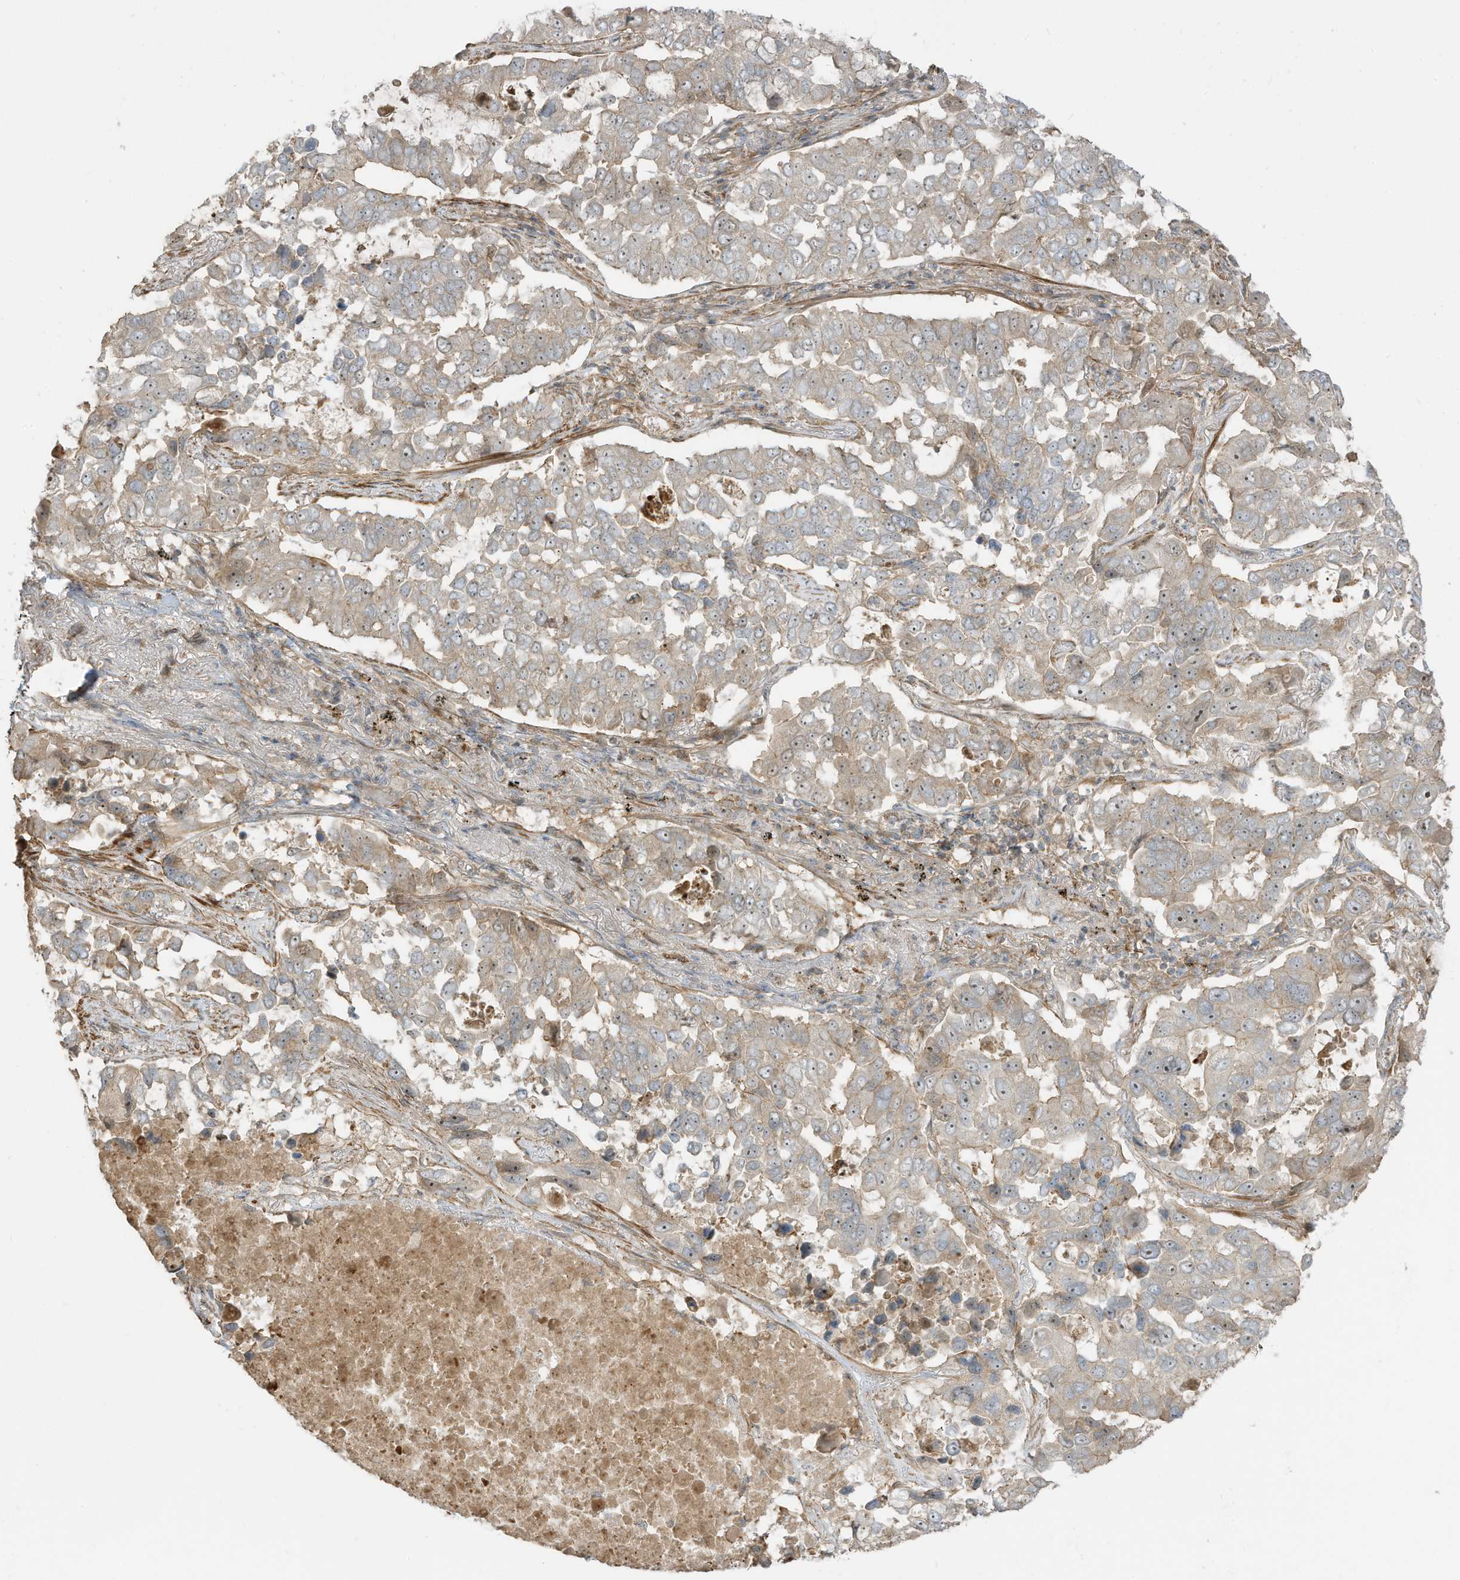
{"staining": {"intensity": "weak", "quantity": "<25%", "location": "cytoplasmic/membranous"}, "tissue": "lung cancer", "cell_type": "Tumor cells", "image_type": "cancer", "snomed": [{"axis": "morphology", "description": "Adenocarcinoma, NOS"}, {"axis": "topography", "description": "Lung"}], "caption": "IHC histopathology image of neoplastic tissue: human adenocarcinoma (lung) stained with DAB shows no significant protein positivity in tumor cells.", "gene": "ENTR1", "patient": {"sex": "male", "age": 64}}